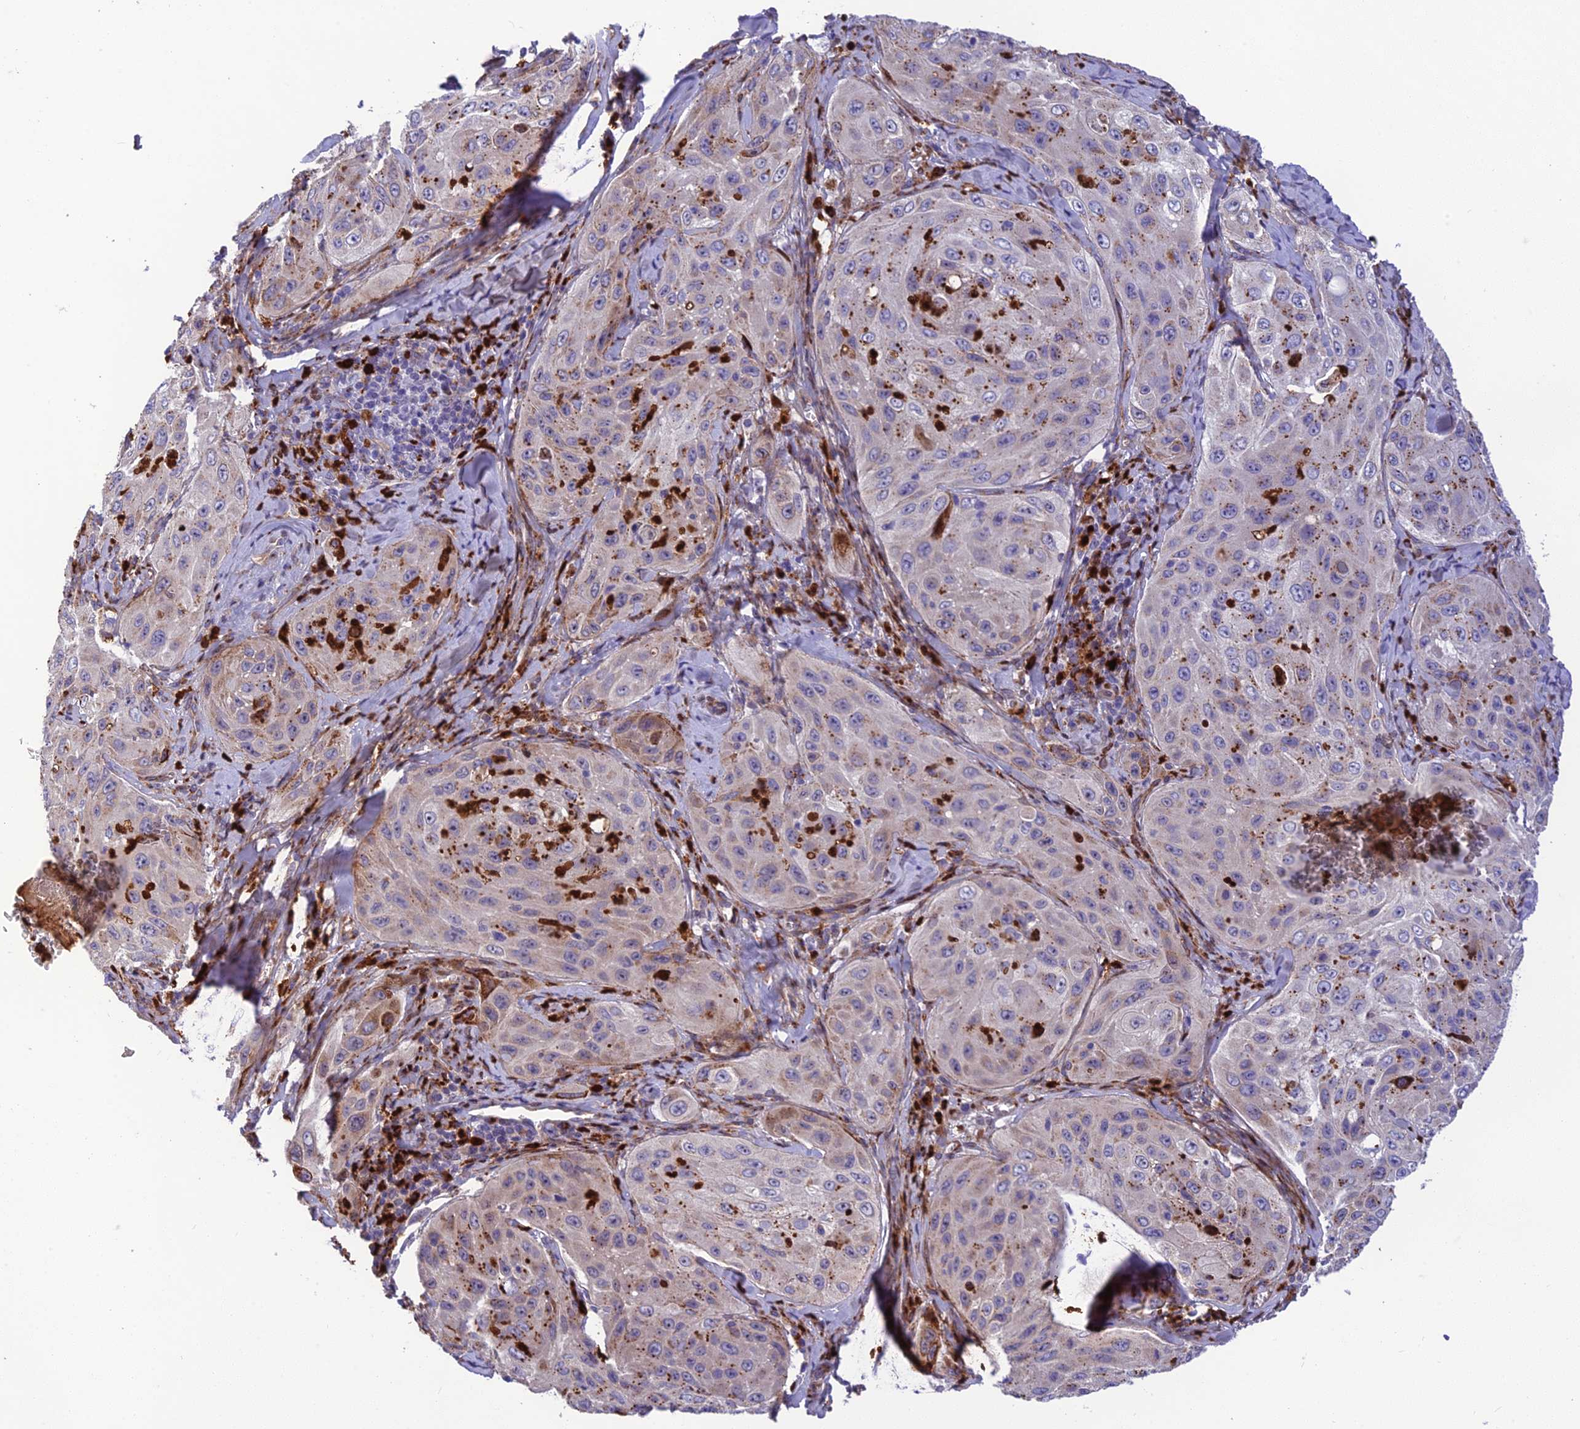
{"staining": {"intensity": "moderate", "quantity": "<25%", "location": "cytoplasmic/membranous"}, "tissue": "cervical cancer", "cell_type": "Tumor cells", "image_type": "cancer", "snomed": [{"axis": "morphology", "description": "Squamous cell carcinoma, NOS"}, {"axis": "topography", "description": "Cervix"}], "caption": "Immunohistochemistry (IHC) (DAB) staining of cervical cancer reveals moderate cytoplasmic/membranous protein staining in about <25% of tumor cells.", "gene": "CPSF4L", "patient": {"sex": "female", "age": 42}}